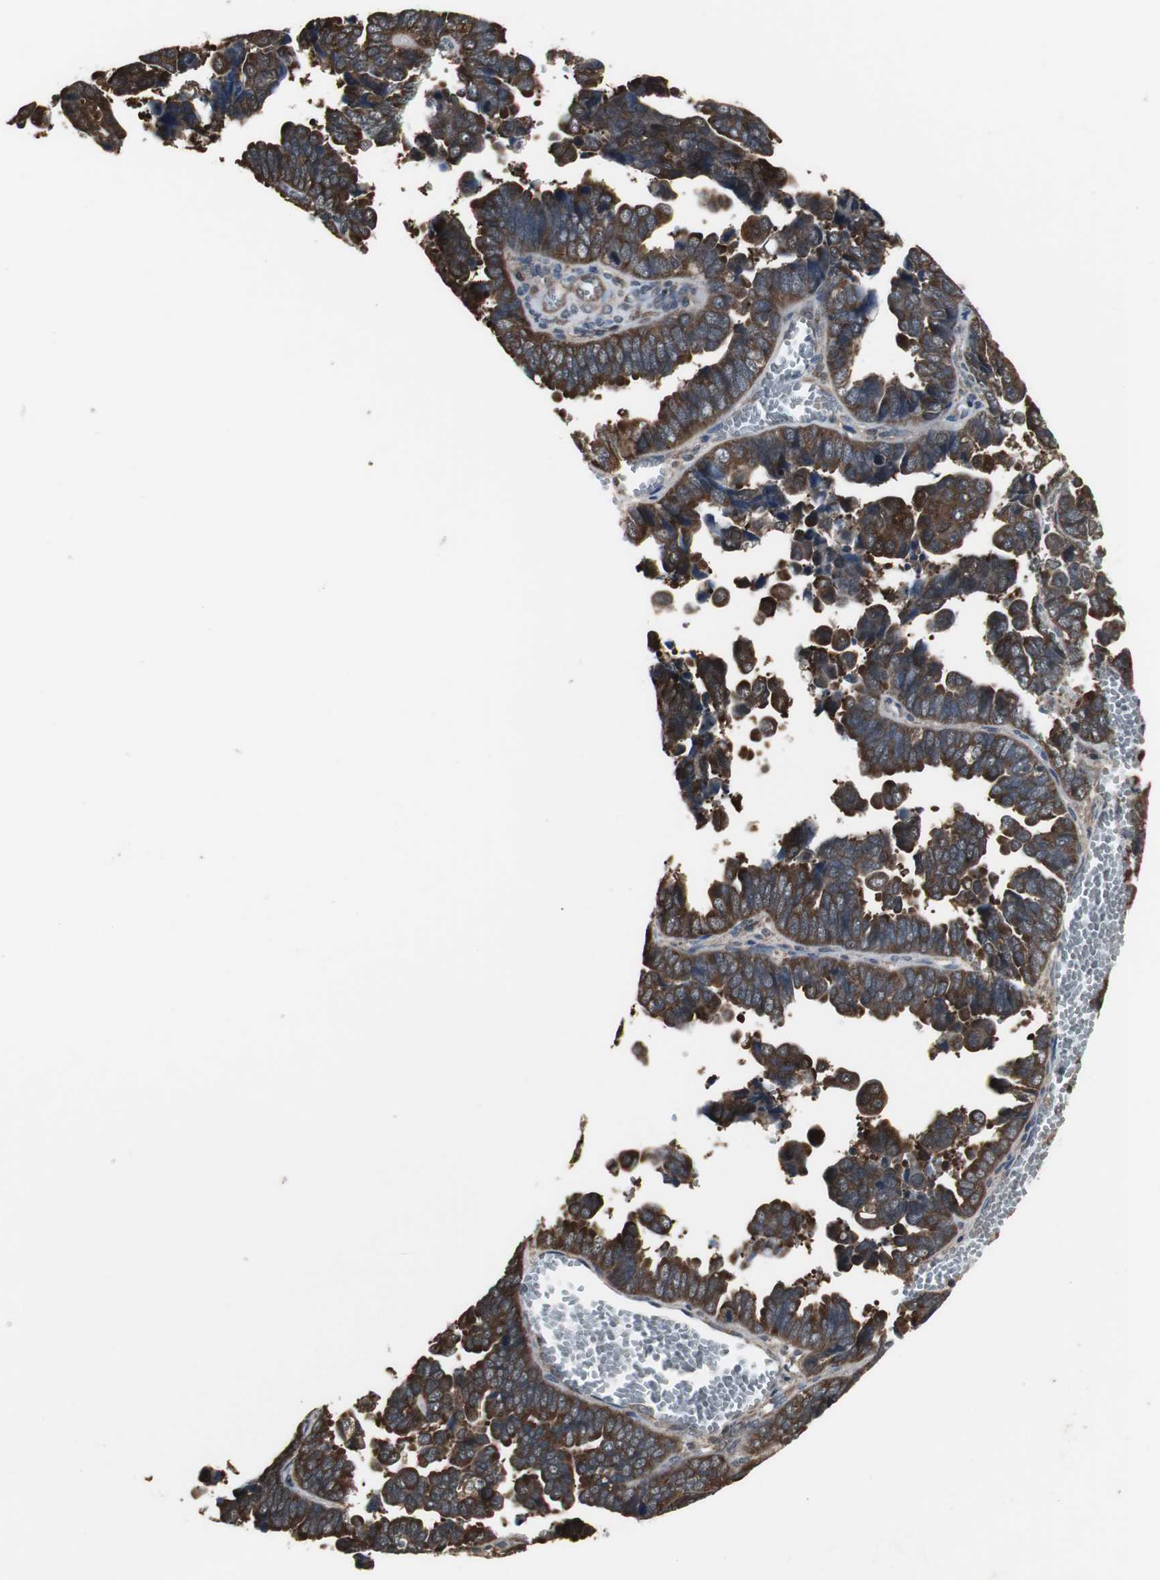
{"staining": {"intensity": "strong", "quantity": ">75%", "location": "cytoplasmic/membranous"}, "tissue": "endometrial cancer", "cell_type": "Tumor cells", "image_type": "cancer", "snomed": [{"axis": "morphology", "description": "Adenocarcinoma, NOS"}, {"axis": "topography", "description": "Endometrium"}], "caption": "Approximately >75% of tumor cells in human endometrial cancer reveal strong cytoplasmic/membranous protein positivity as visualized by brown immunohistochemical staining.", "gene": "ZSCAN22", "patient": {"sex": "female", "age": 75}}